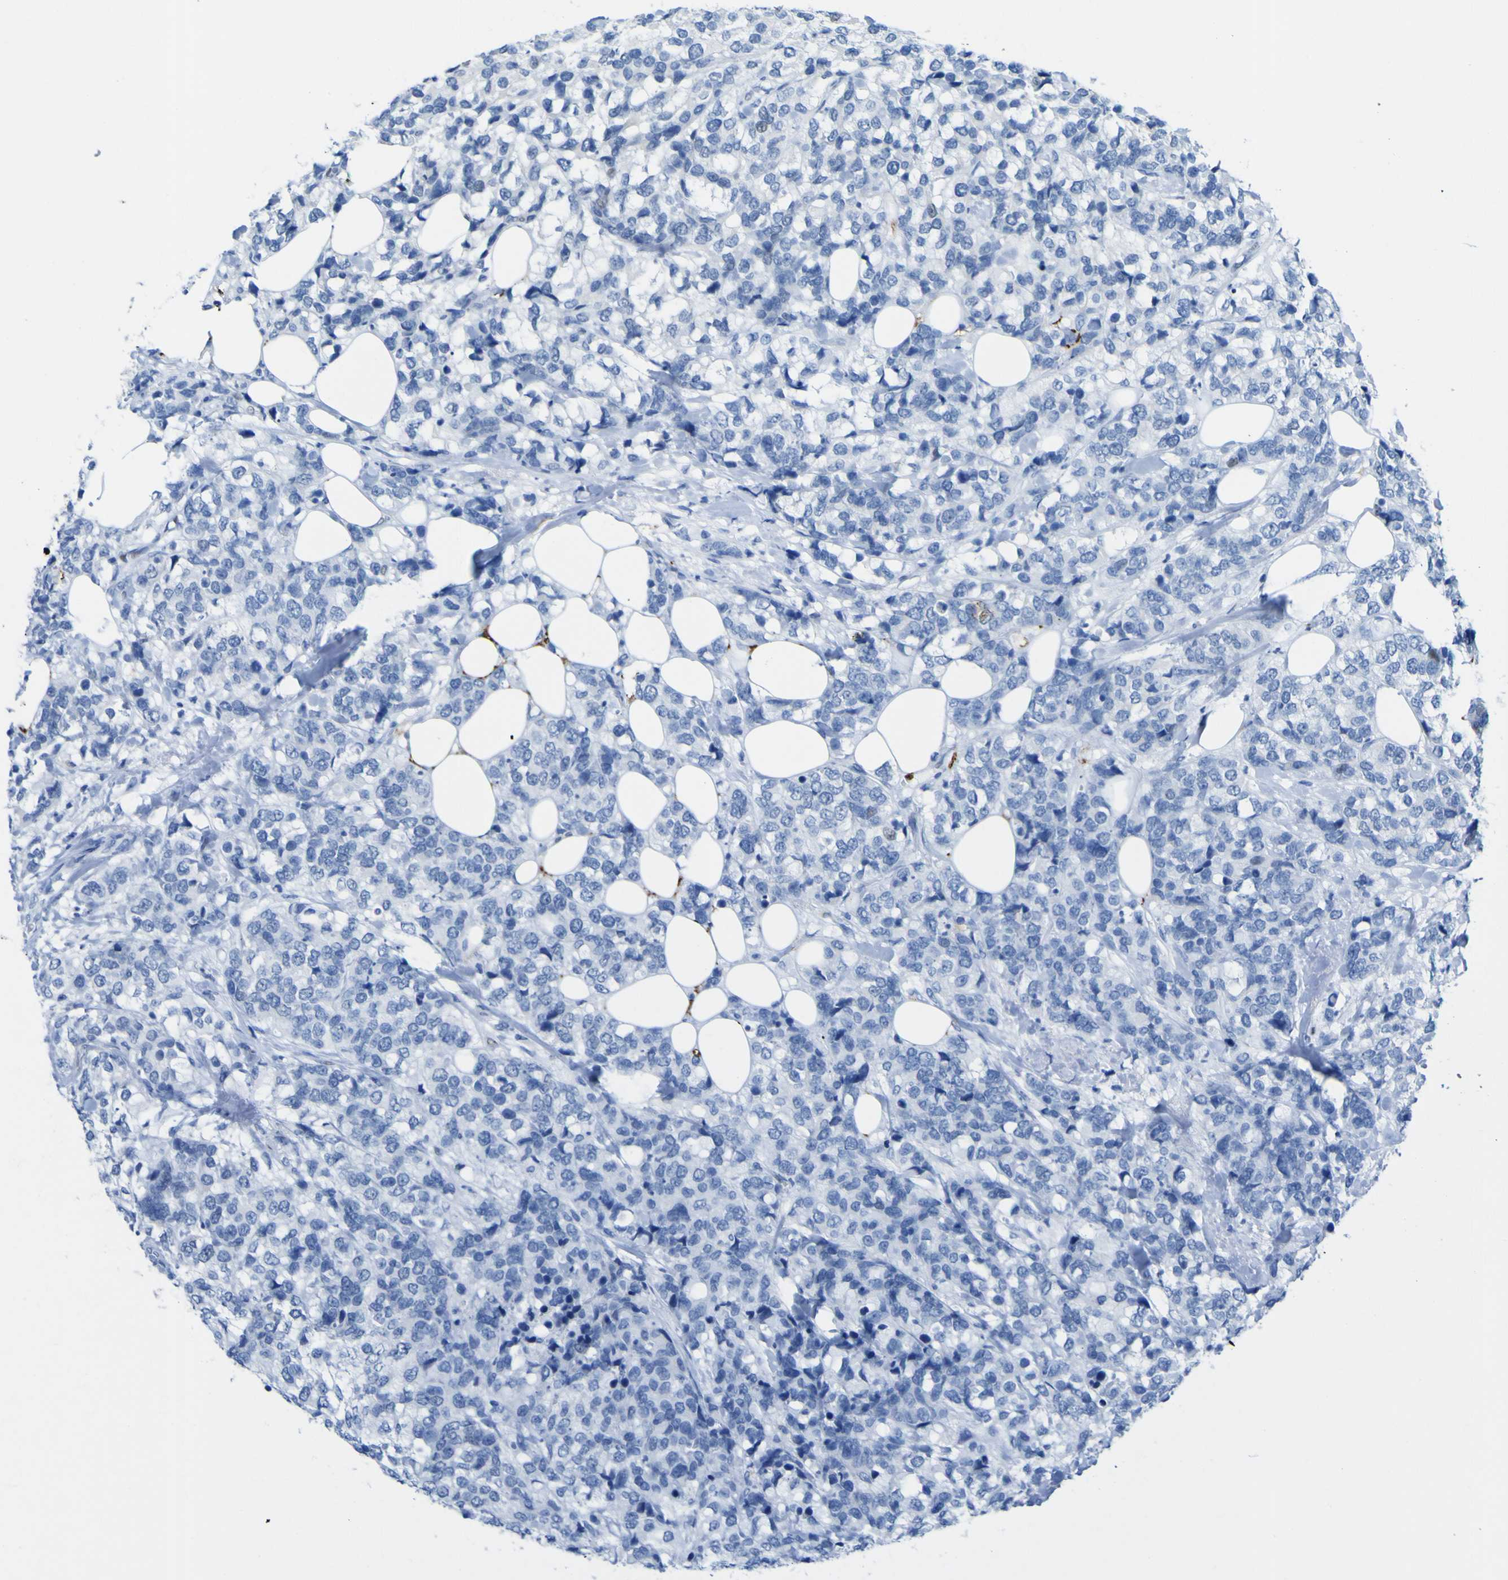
{"staining": {"intensity": "negative", "quantity": "none", "location": "none"}, "tissue": "breast cancer", "cell_type": "Tumor cells", "image_type": "cancer", "snomed": [{"axis": "morphology", "description": "Lobular carcinoma"}, {"axis": "topography", "description": "Breast"}], "caption": "IHC photomicrograph of neoplastic tissue: breast cancer stained with DAB displays no significant protein staining in tumor cells. (DAB IHC visualized using brightfield microscopy, high magnification).", "gene": "DACH1", "patient": {"sex": "female", "age": 59}}